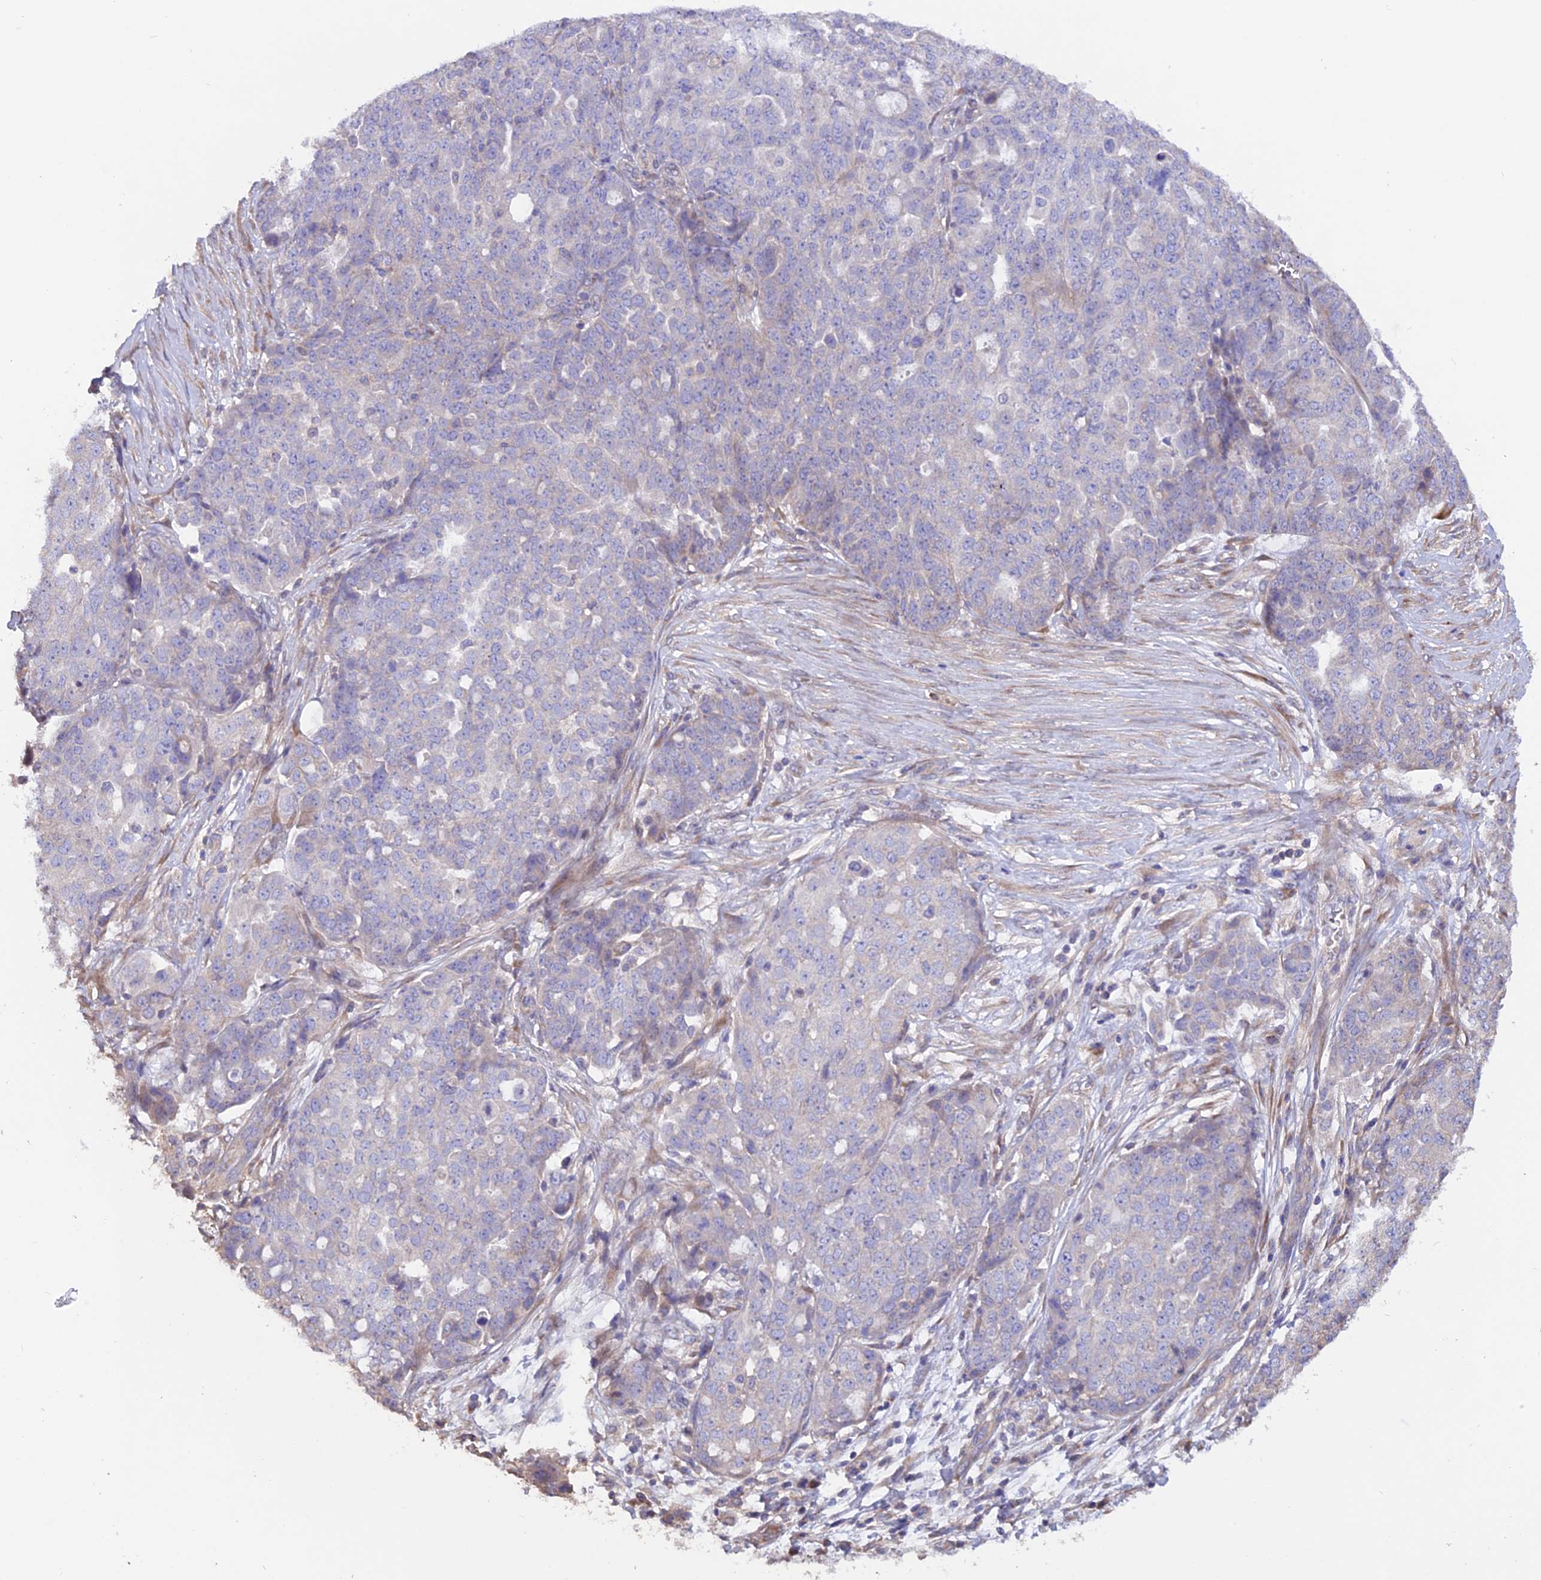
{"staining": {"intensity": "negative", "quantity": "none", "location": "none"}, "tissue": "ovarian cancer", "cell_type": "Tumor cells", "image_type": "cancer", "snomed": [{"axis": "morphology", "description": "Cystadenocarcinoma, serous, NOS"}, {"axis": "topography", "description": "Soft tissue"}, {"axis": "topography", "description": "Ovary"}], "caption": "Ovarian serous cystadenocarcinoma stained for a protein using IHC exhibits no expression tumor cells.", "gene": "HYCC1", "patient": {"sex": "female", "age": 57}}